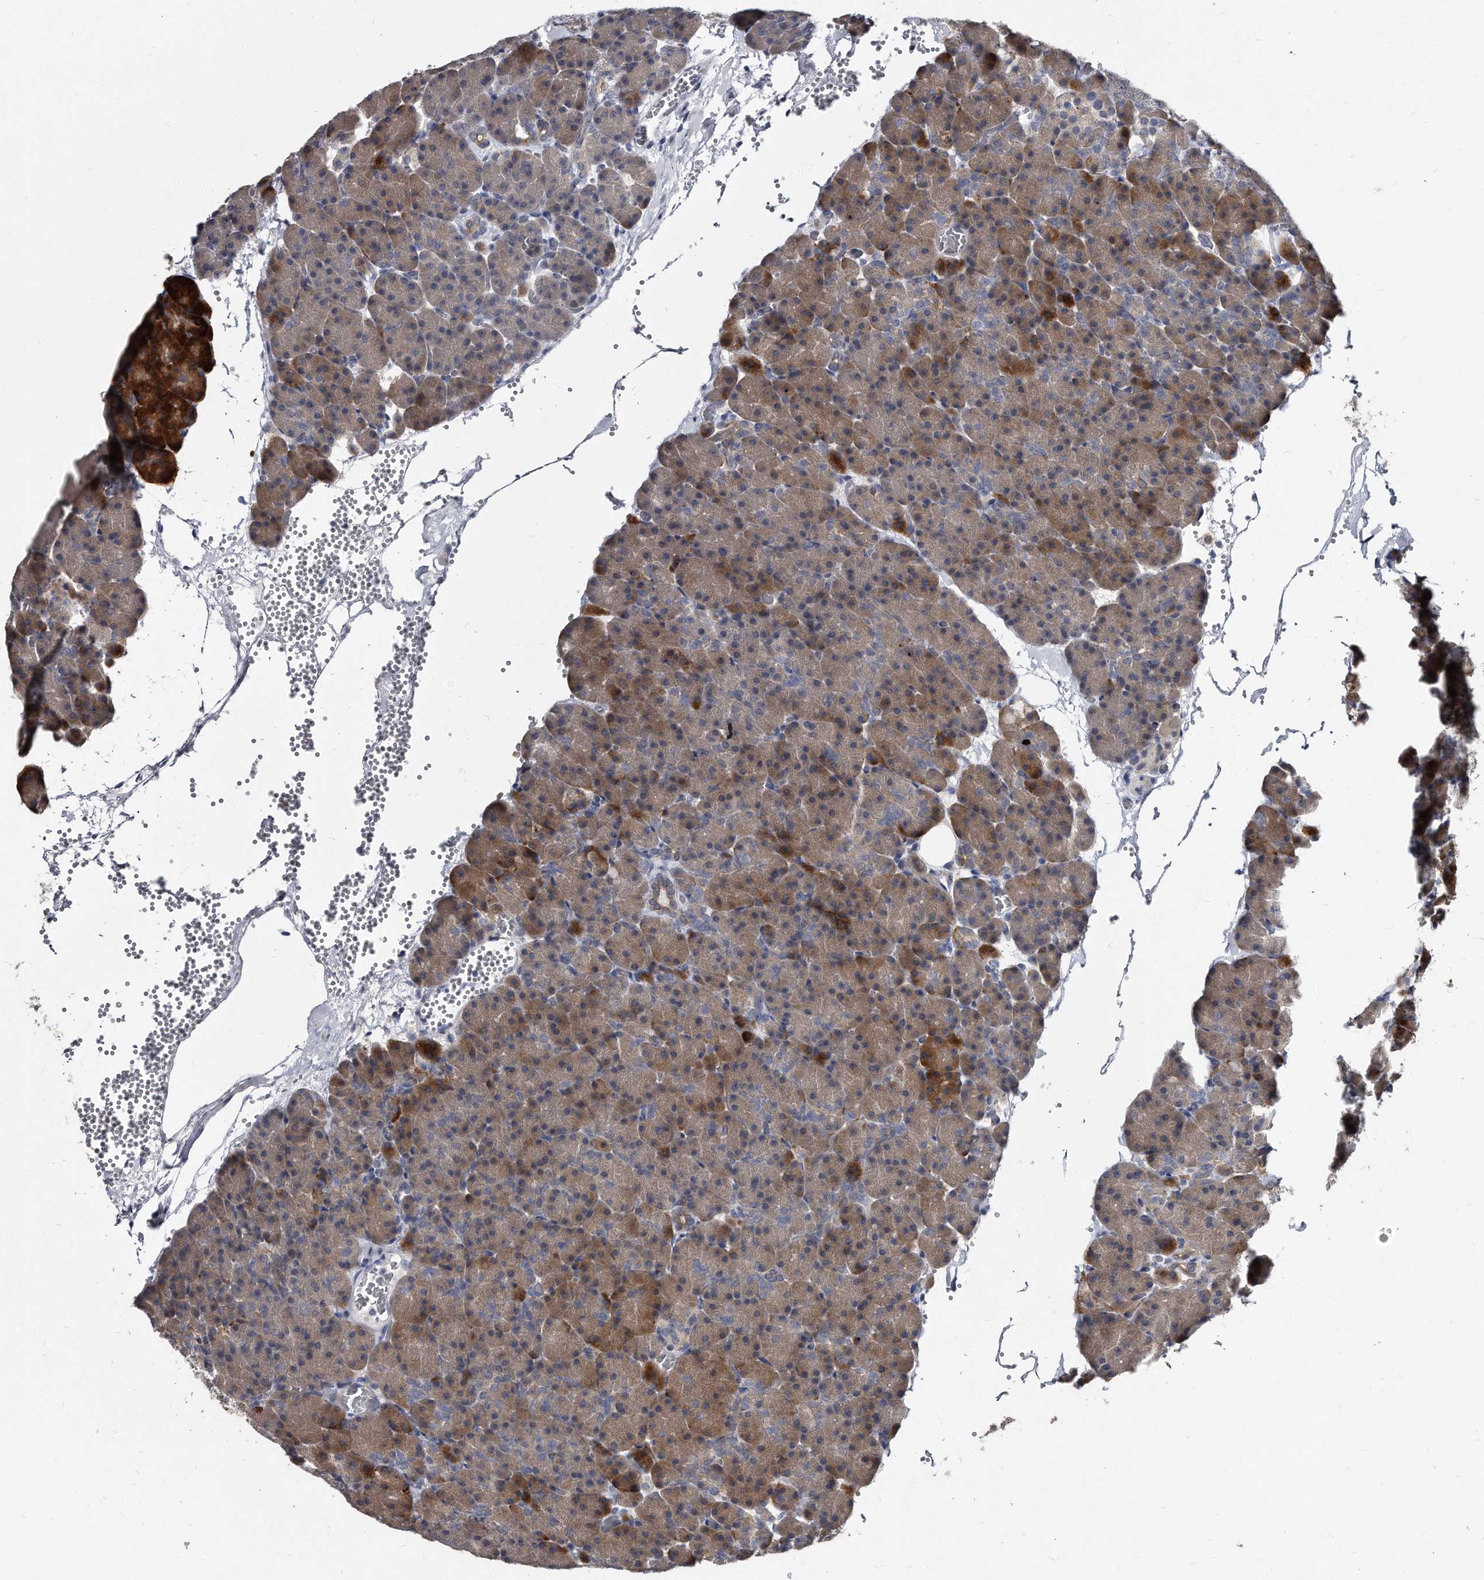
{"staining": {"intensity": "moderate", "quantity": "25%-75%", "location": "cytoplasmic/membranous"}, "tissue": "pancreas", "cell_type": "Exocrine glandular cells", "image_type": "normal", "snomed": [{"axis": "morphology", "description": "Normal tissue, NOS"}, {"axis": "morphology", "description": "Carcinoid, malignant, NOS"}, {"axis": "topography", "description": "Pancreas"}], "caption": "Exocrine glandular cells reveal moderate cytoplasmic/membranous expression in about 25%-75% of cells in benign pancreas.", "gene": "KLHDC3", "patient": {"sex": "female", "age": 35}}